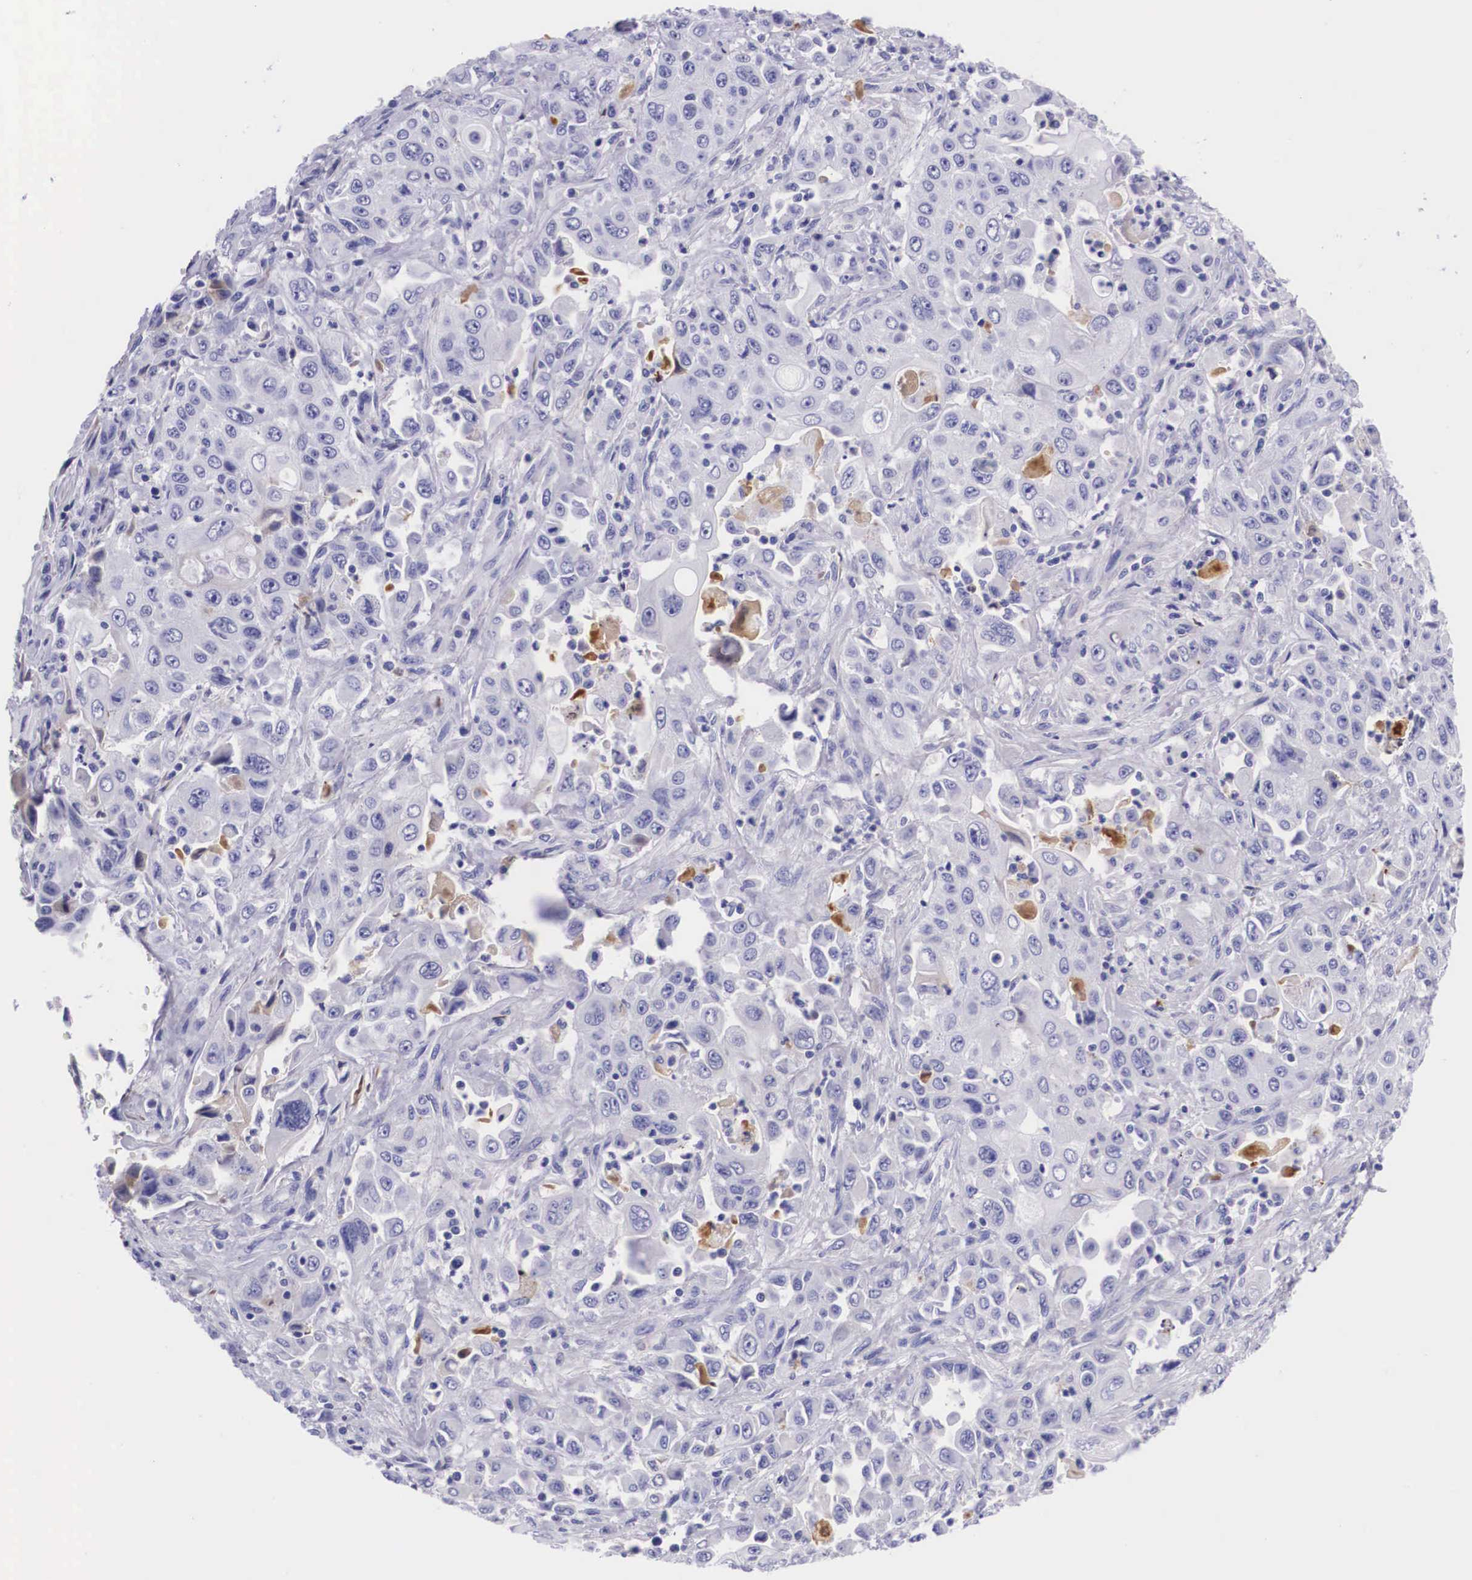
{"staining": {"intensity": "negative", "quantity": "none", "location": "none"}, "tissue": "pancreatic cancer", "cell_type": "Tumor cells", "image_type": "cancer", "snomed": [{"axis": "morphology", "description": "Adenocarcinoma, NOS"}, {"axis": "topography", "description": "Pancreas"}], "caption": "Photomicrograph shows no protein staining in tumor cells of pancreatic adenocarcinoma tissue.", "gene": "PLG", "patient": {"sex": "male", "age": 70}}